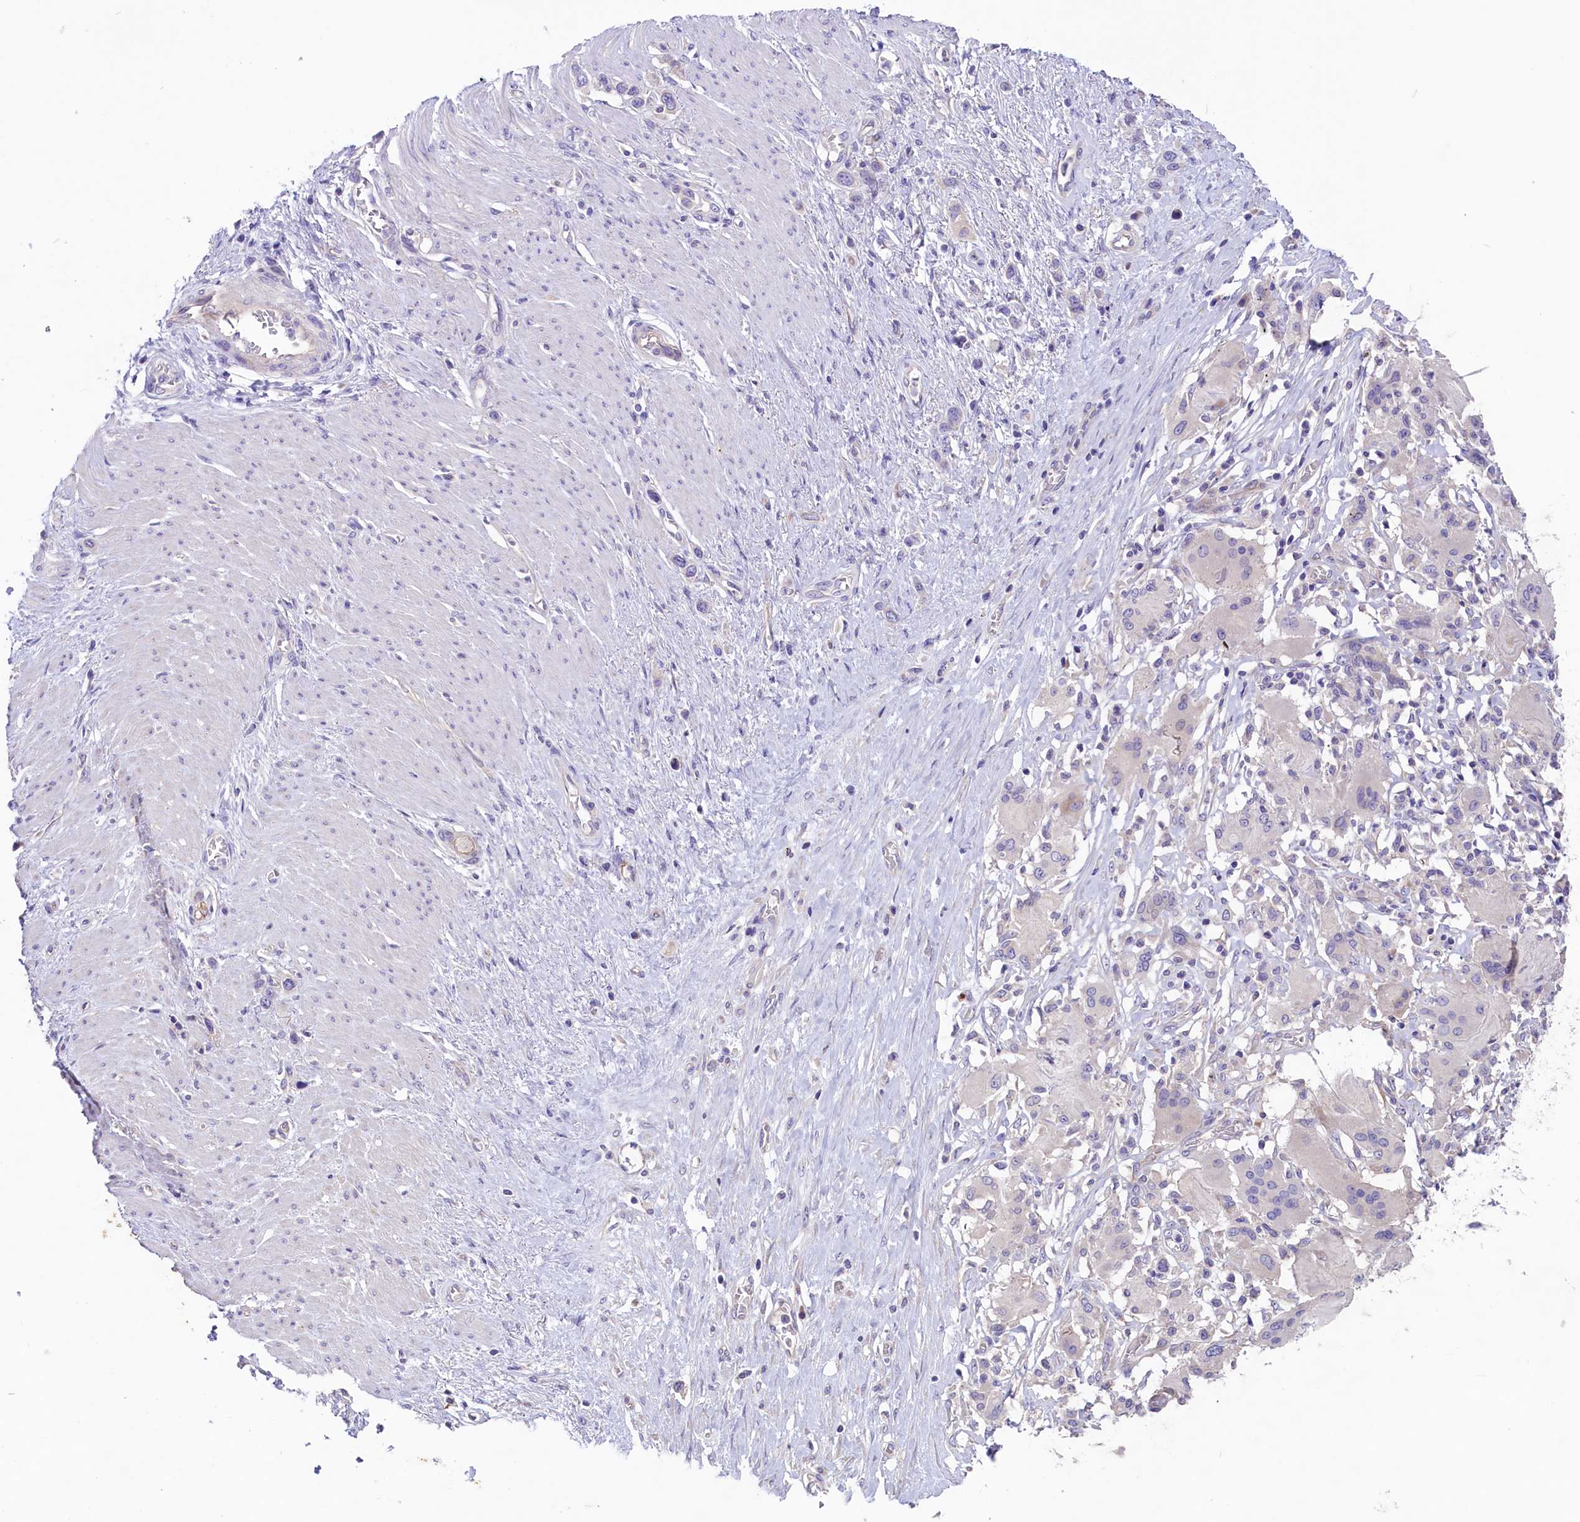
{"staining": {"intensity": "negative", "quantity": "none", "location": "none"}, "tissue": "stomach cancer", "cell_type": "Tumor cells", "image_type": "cancer", "snomed": [{"axis": "morphology", "description": "Adenocarcinoma, NOS"}, {"axis": "morphology", "description": "Adenocarcinoma, High grade"}, {"axis": "topography", "description": "Stomach, upper"}, {"axis": "topography", "description": "Stomach, lower"}], "caption": "This is an IHC photomicrograph of stomach cancer (adenocarcinoma (high-grade)). There is no positivity in tumor cells.", "gene": "CD99L2", "patient": {"sex": "female", "age": 65}}